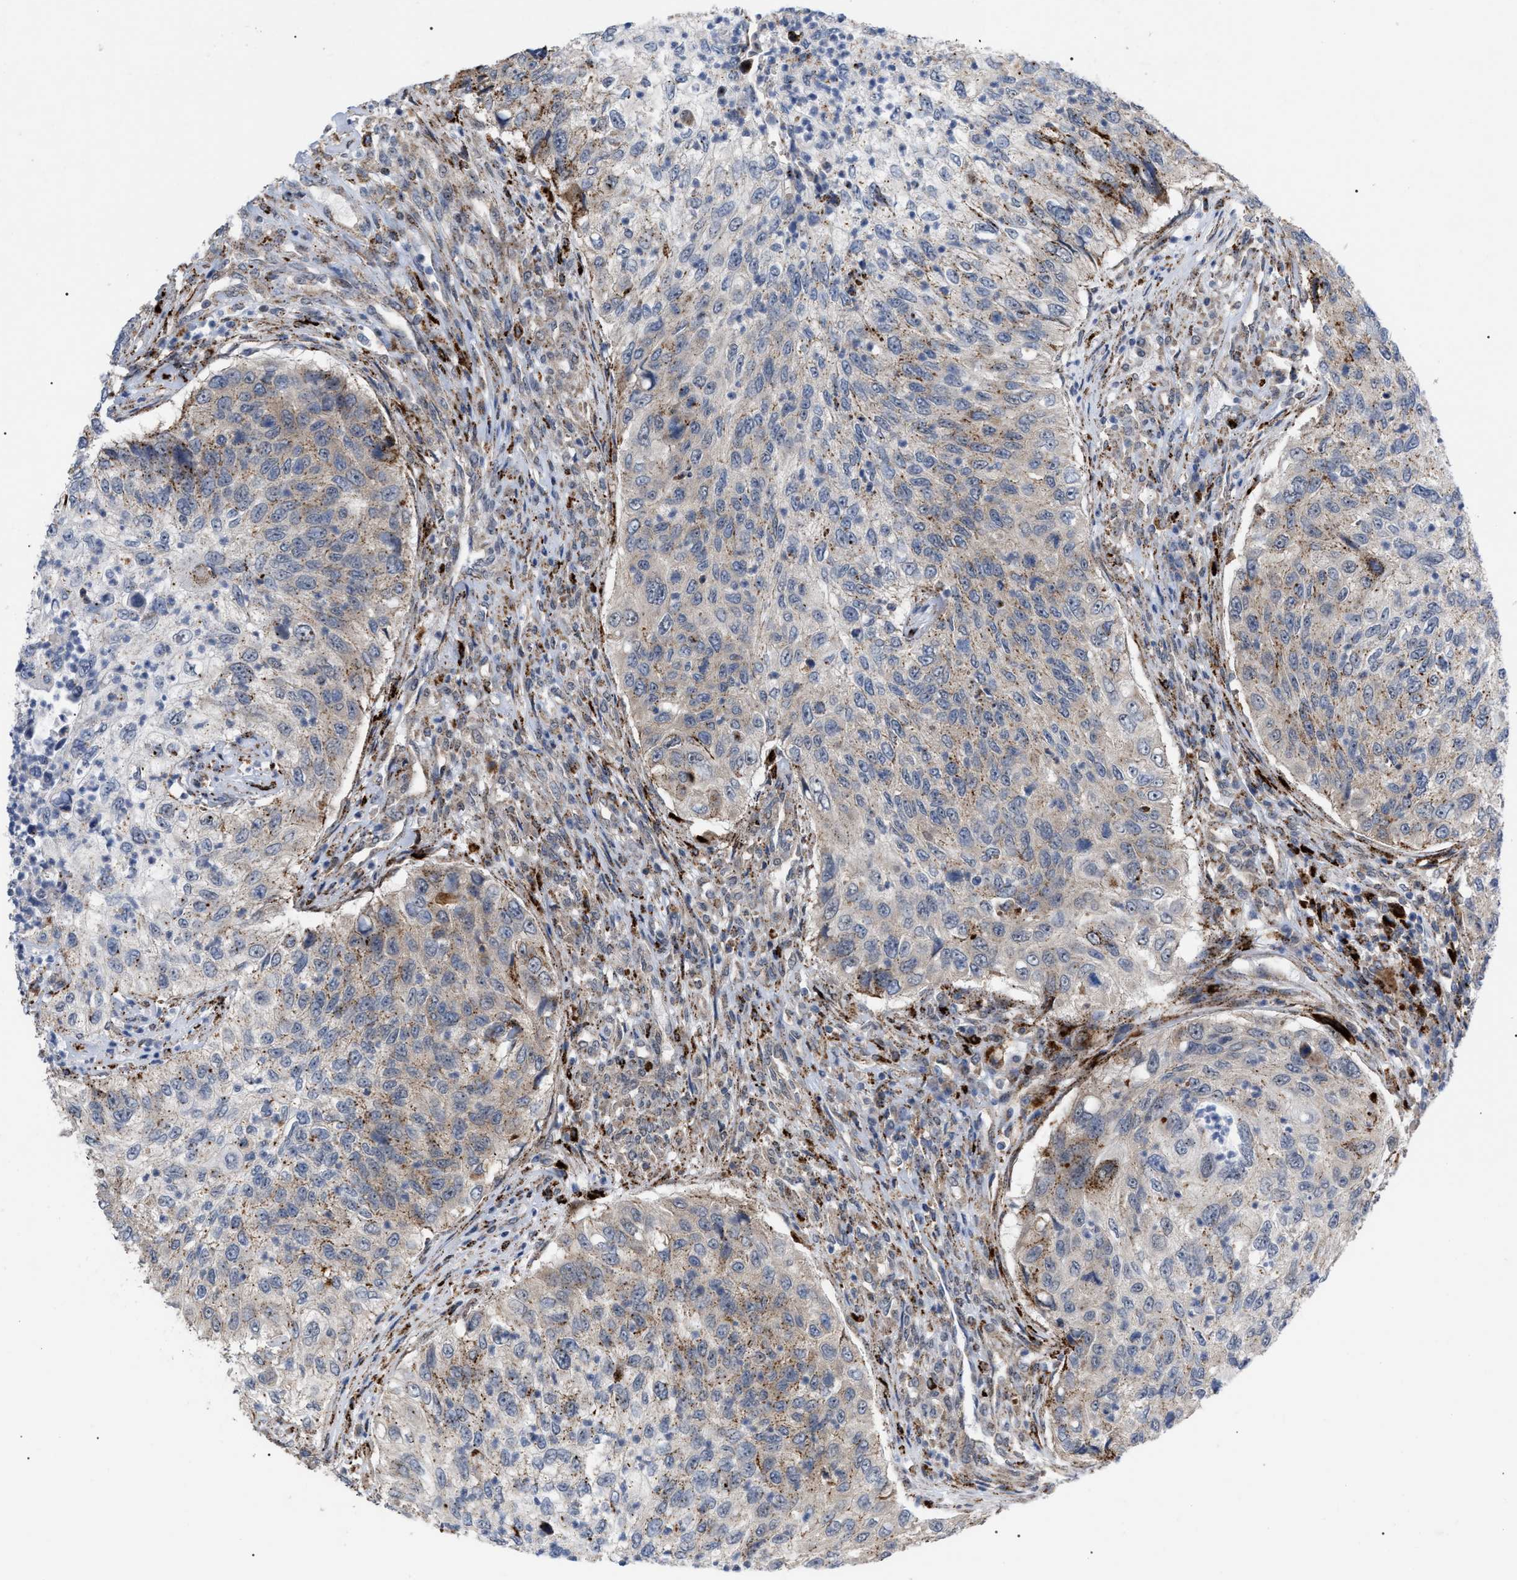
{"staining": {"intensity": "weak", "quantity": "25%-75%", "location": "cytoplasmic/membranous"}, "tissue": "urothelial cancer", "cell_type": "Tumor cells", "image_type": "cancer", "snomed": [{"axis": "morphology", "description": "Urothelial carcinoma, High grade"}, {"axis": "topography", "description": "Urinary bladder"}], "caption": "Urothelial cancer tissue reveals weak cytoplasmic/membranous expression in approximately 25%-75% of tumor cells, visualized by immunohistochemistry.", "gene": "UPF1", "patient": {"sex": "female", "age": 60}}